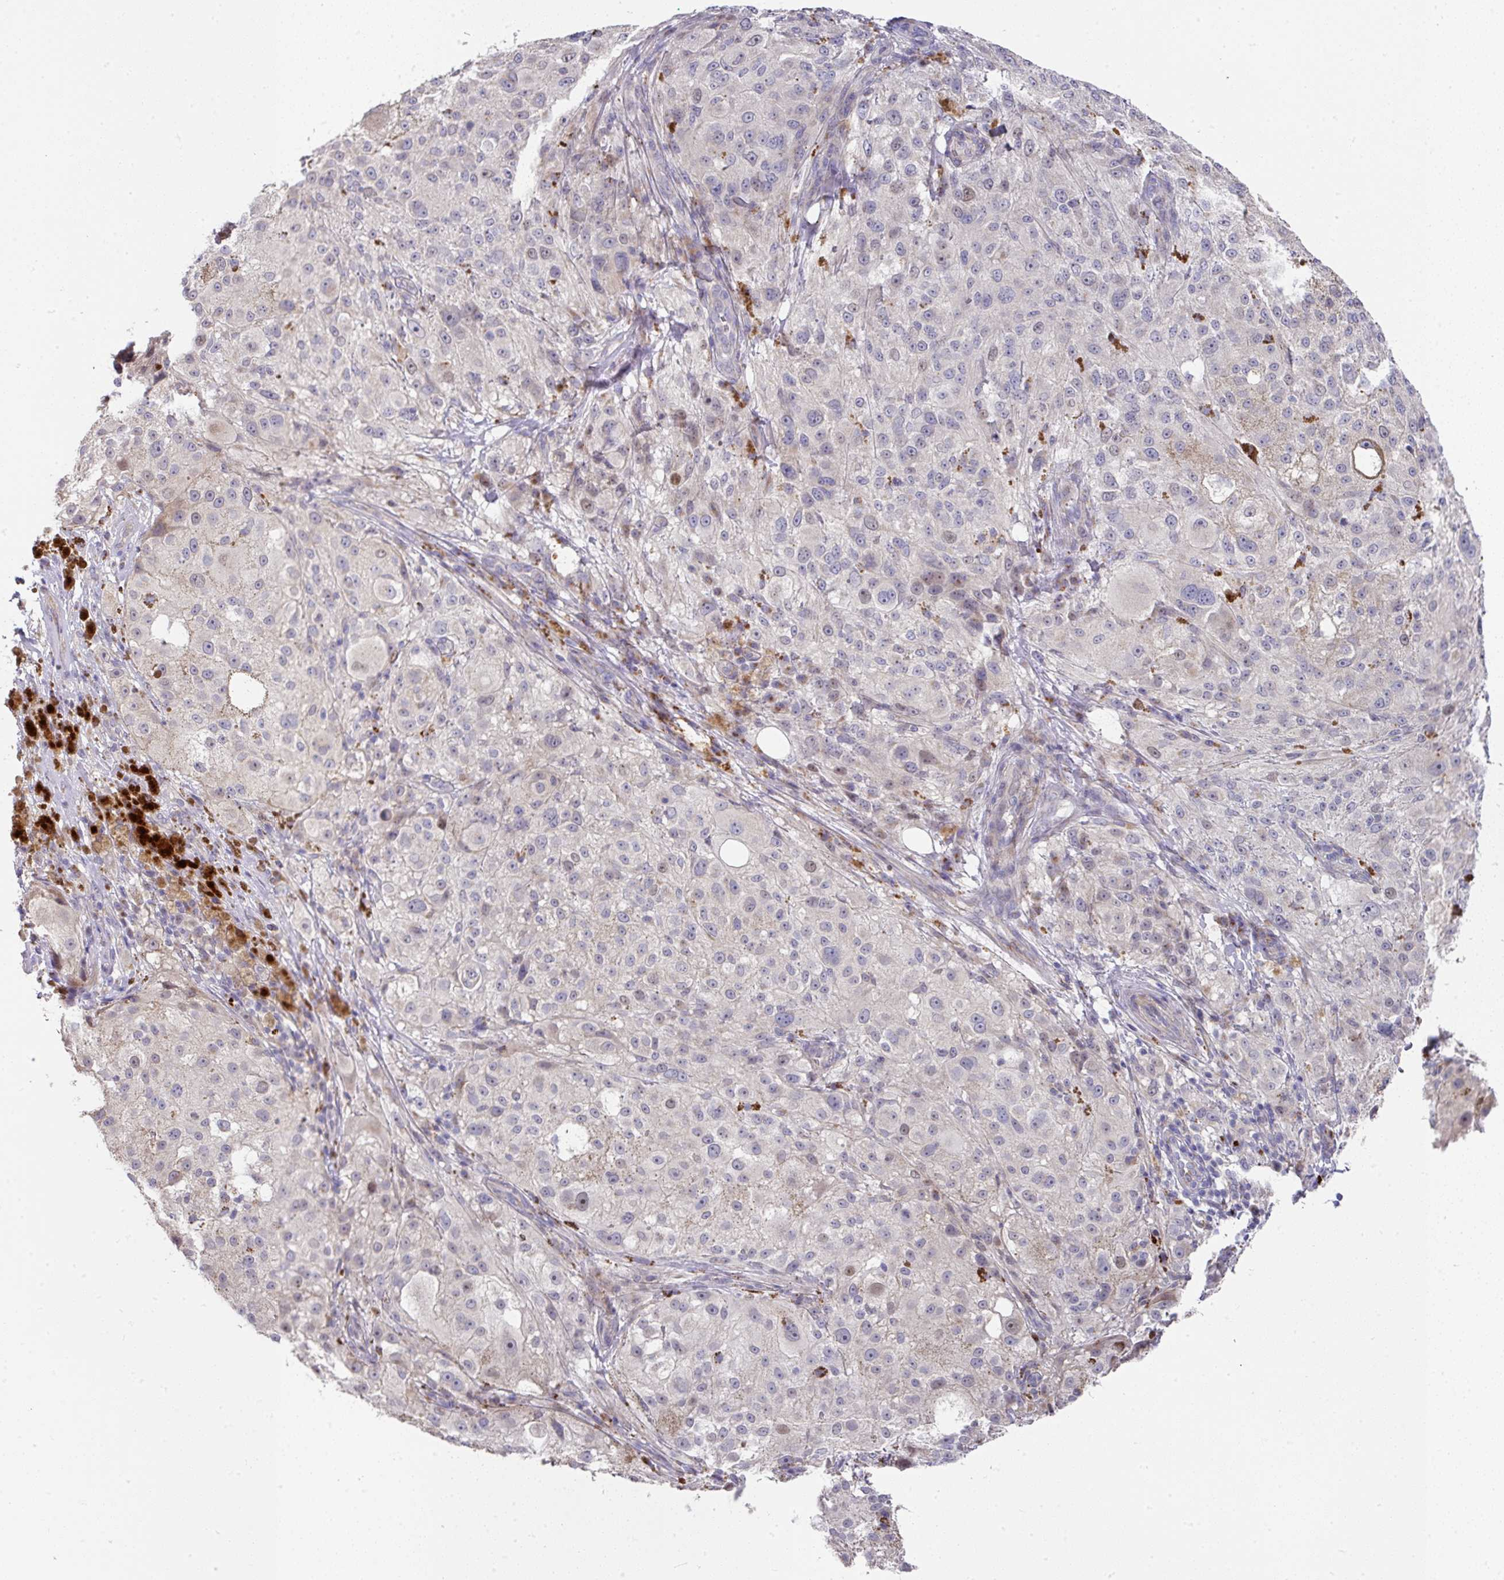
{"staining": {"intensity": "negative", "quantity": "none", "location": "none"}, "tissue": "melanoma", "cell_type": "Tumor cells", "image_type": "cancer", "snomed": [{"axis": "morphology", "description": "Necrosis, NOS"}, {"axis": "morphology", "description": "Malignant melanoma, NOS"}, {"axis": "topography", "description": "Skin"}], "caption": "High magnification brightfield microscopy of malignant melanoma stained with DAB (brown) and counterstained with hematoxylin (blue): tumor cells show no significant expression. (DAB (3,3'-diaminobenzidine) immunohistochemistry with hematoxylin counter stain).", "gene": "TARM1", "patient": {"sex": "female", "age": 87}}